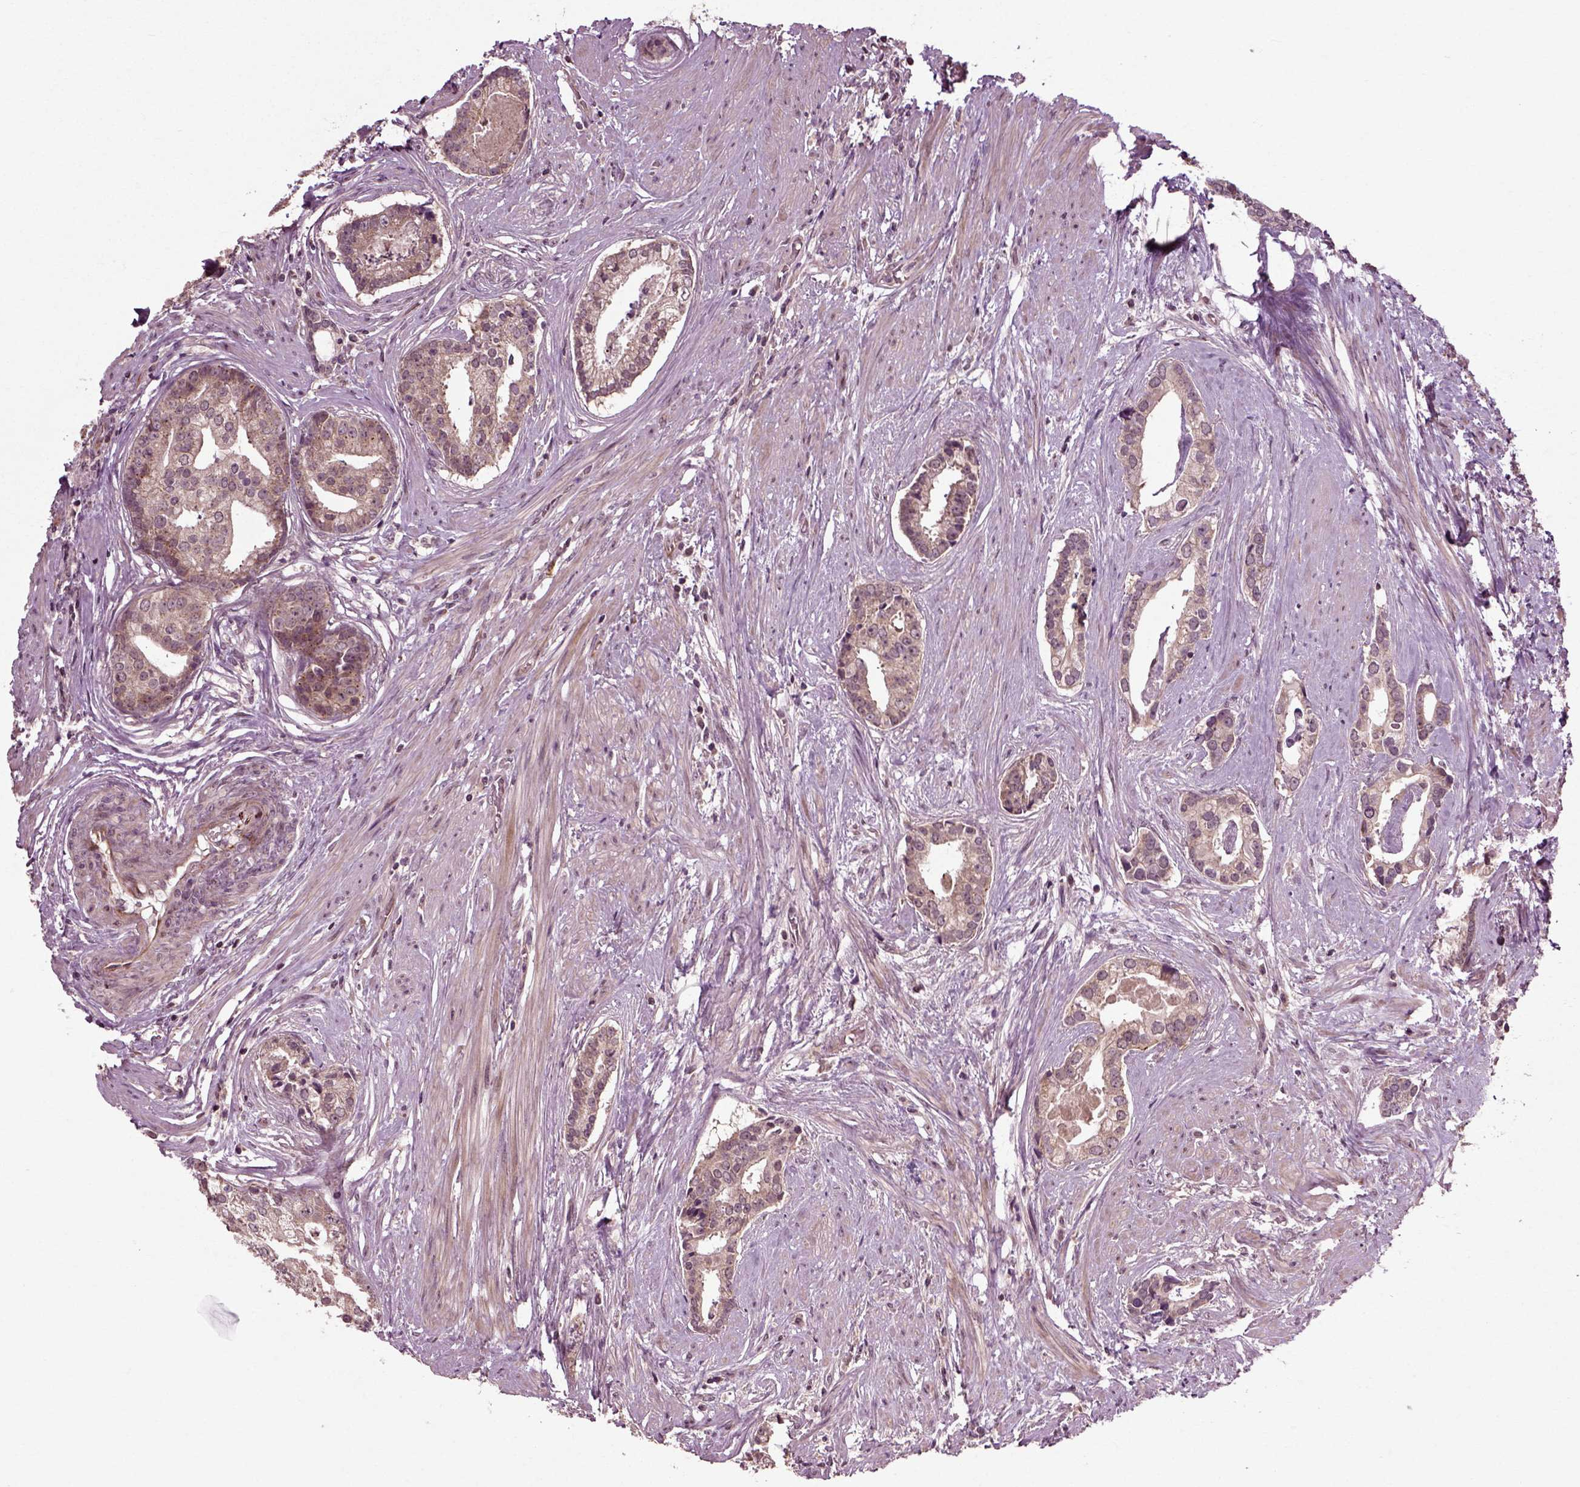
{"staining": {"intensity": "weak", "quantity": "25%-75%", "location": "cytoplasmic/membranous"}, "tissue": "prostate cancer", "cell_type": "Tumor cells", "image_type": "cancer", "snomed": [{"axis": "morphology", "description": "Adenocarcinoma, NOS"}, {"axis": "topography", "description": "Prostate and seminal vesicle, NOS"}, {"axis": "topography", "description": "Prostate"}], "caption": "Prostate cancer stained with DAB (3,3'-diaminobenzidine) IHC exhibits low levels of weak cytoplasmic/membranous expression in about 25%-75% of tumor cells.", "gene": "PLCD3", "patient": {"sex": "male", "age": 44}}